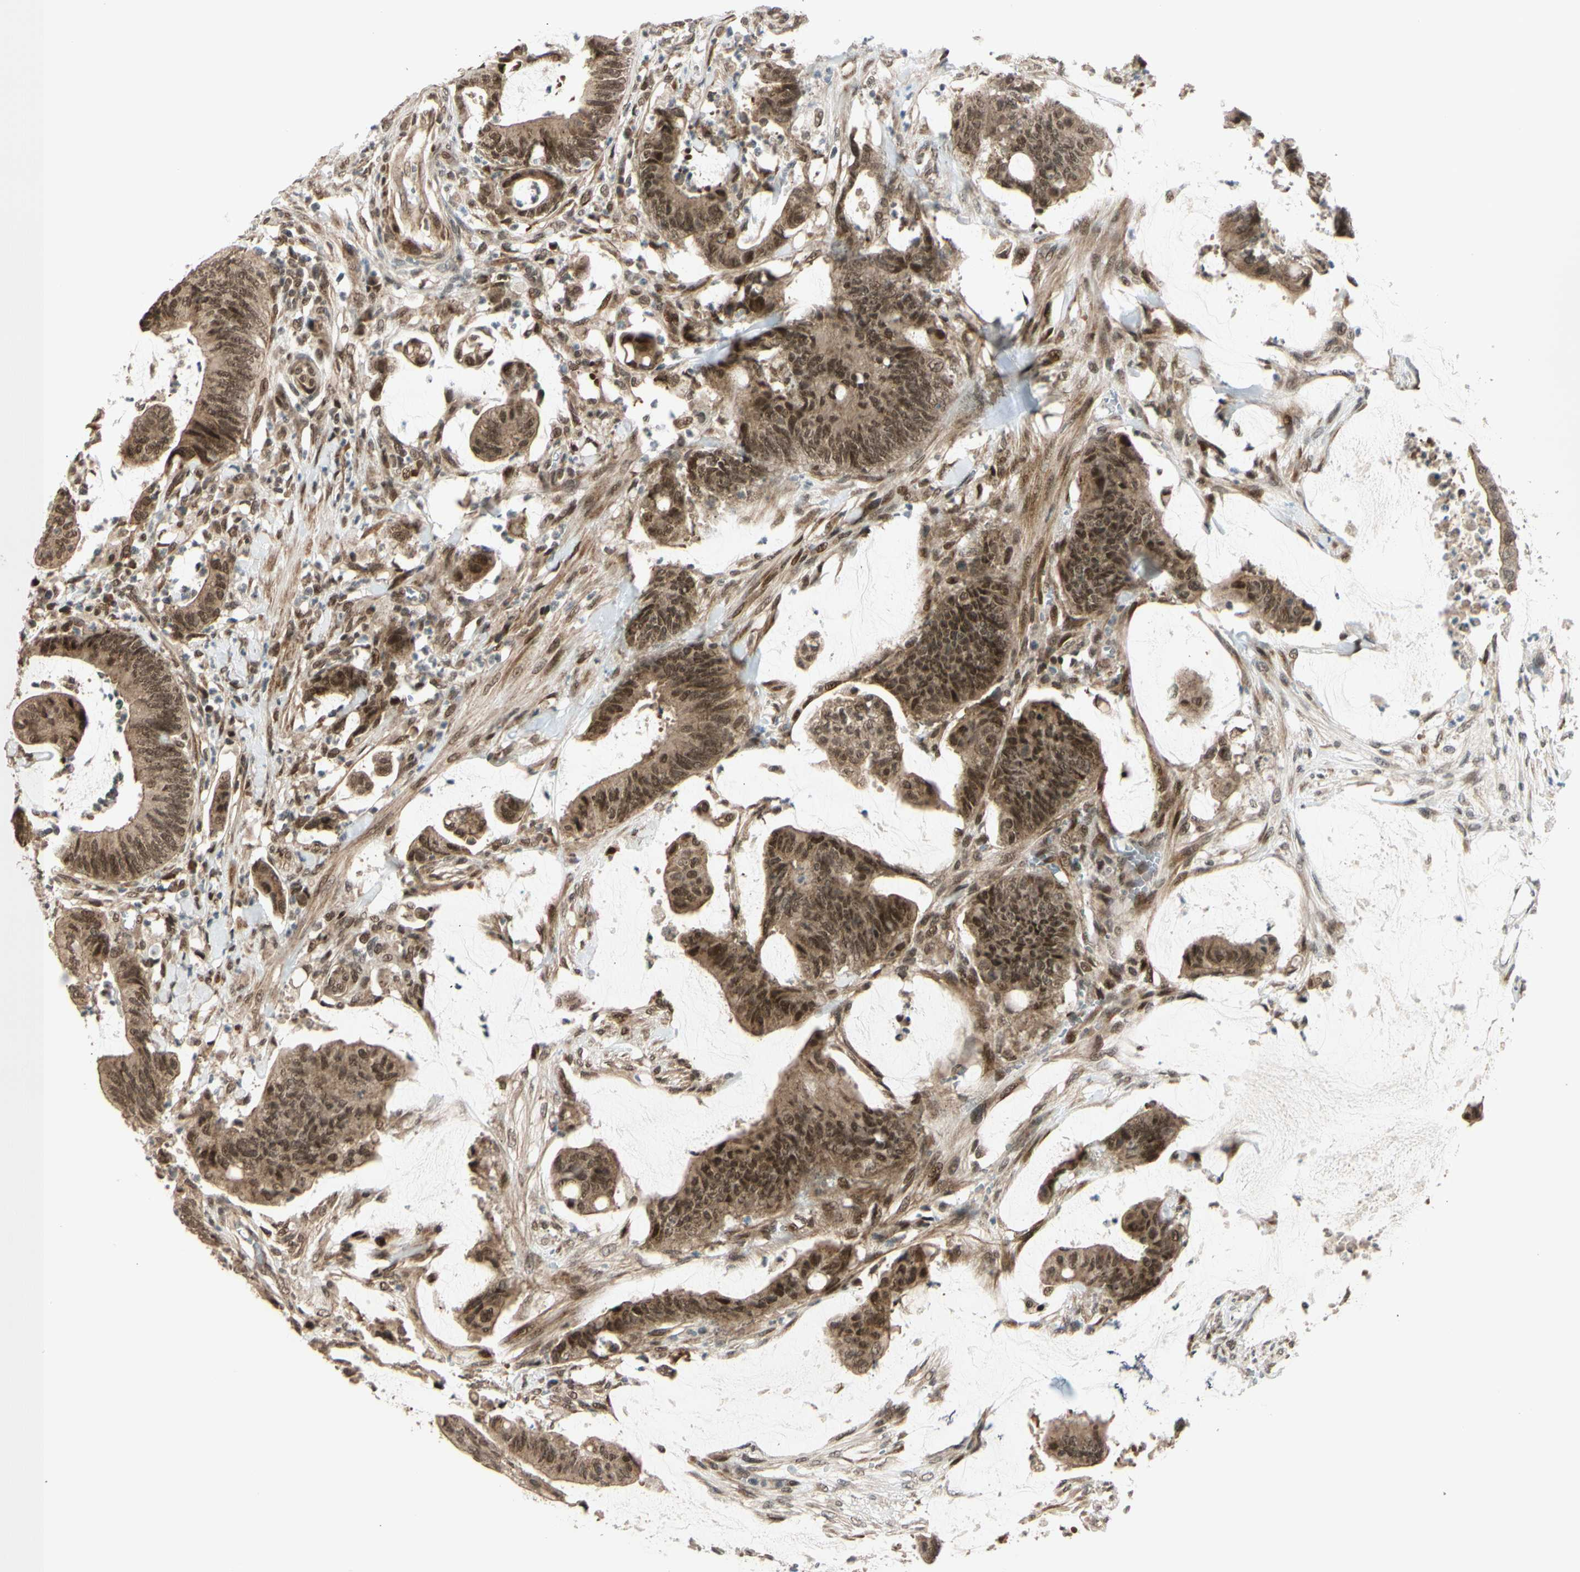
{"staining": {"intensity": "moderate", "quantity": ">75%", "location": "cytoplasmic/membranous,nuclear"}, "tissue": "colorectal cancer", "cell_type": "Tumor cells", "image_type": "cancer", "snomed": [{"axis": "morphology", "description": "Adenocarcinoma, NOS"}, {"axis": "topography", "description": "Rectum"}], "caption": "Tumor cells exhibit medium levels of moderate cytoplasmic/membranous and nuclear staining in approximately >75% of cells in adenocarcinoma (colorectal).", "gene": "BRMS1", "patient": {"sex": "female", "age": 66}}